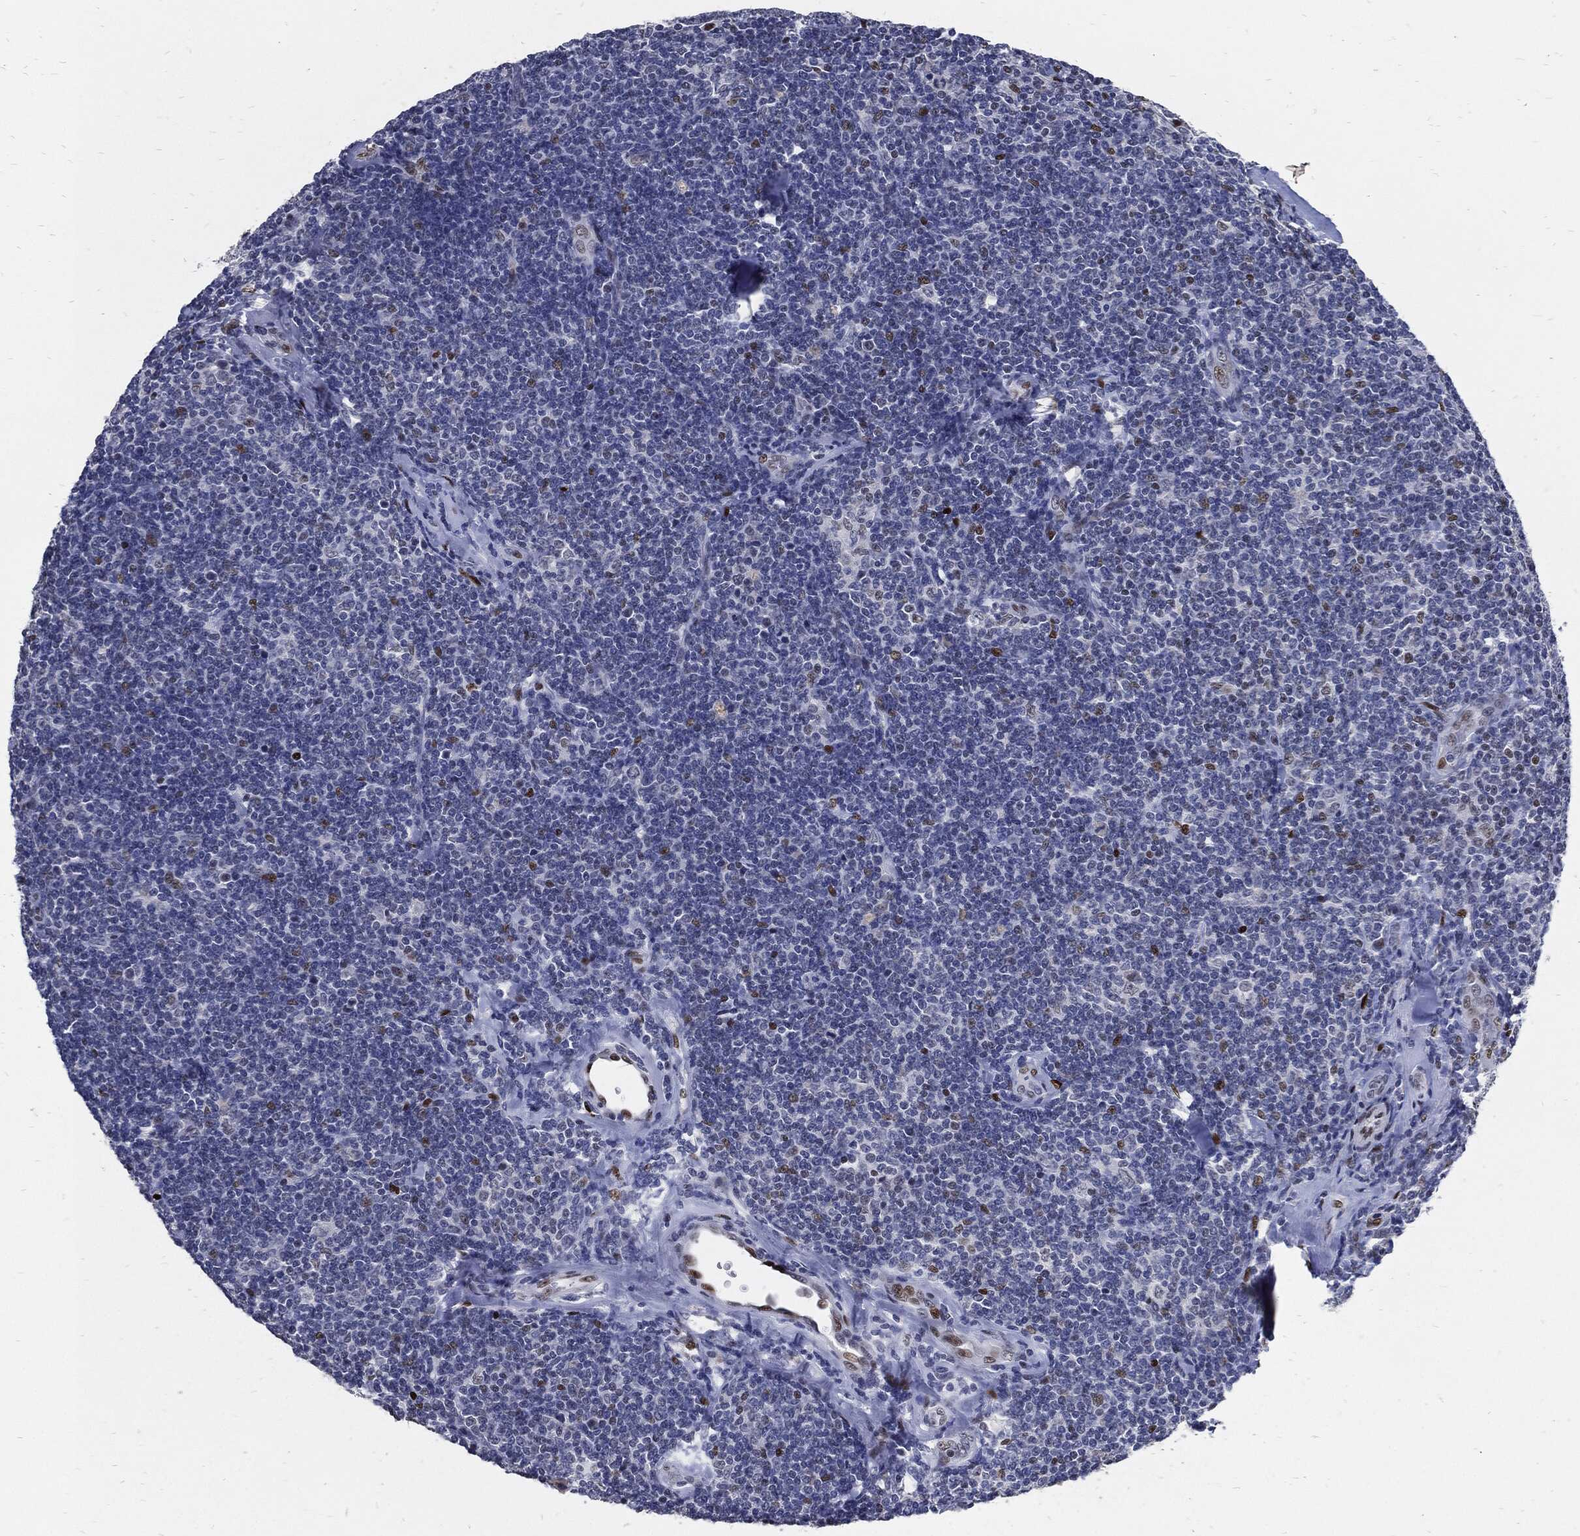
{"staining": {"intensity": "moderate", "quantity": "<25%", "location": "nuclear"}, "tissue": "lymphoma", "cell_type": "Tumor cells", "image_type": "cancer", "snomed": [{"axis": "morphology", "description": "Malignant lymphoma, non-Hodgkin's type, Low grade"}, {"axis": "topography", "description": "Lymph node"}], "caption": "Immunohistochemistry (DAB) staining of low-grade malignant lymphoma, non-Hodgkin's type demonstrates moderate nuclear protein staining in about <25% of tumor cells.", "gene": "JUN", "patient": {"sex": "female", "age": 56}}